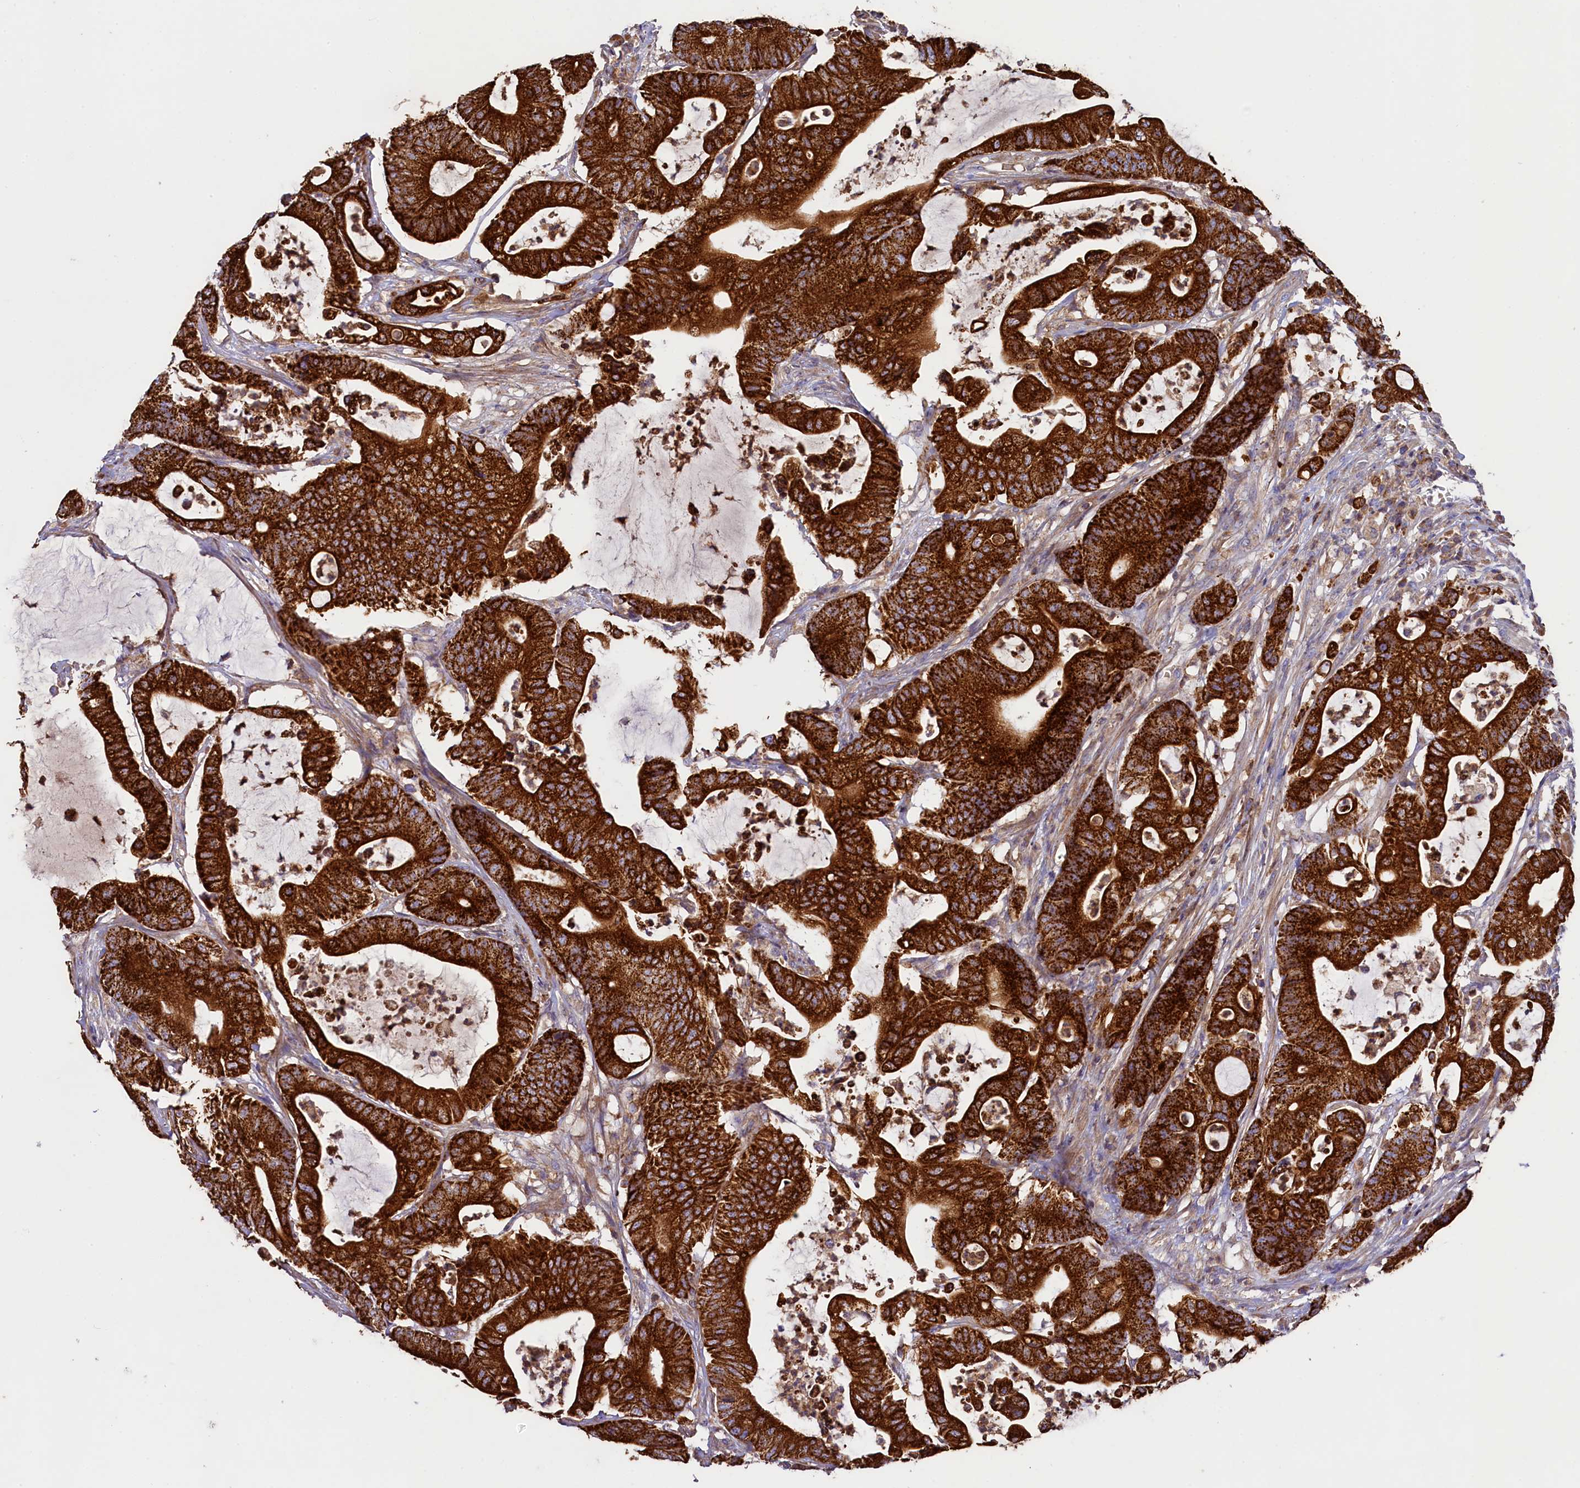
{"staining": {"intensity": "strong", "quantity": ">75%", "location": "cytoplasmic/membranous"}, "tissue": "colorectal cancer", "cell_type": "Tumor cells", "image_type": "cancer", "snomed": [{"axis": "morphology", "description": "Adenocarcinoma, NOS"}, {"axis": "topography", "description": "Colon"}], "caption": "Colorectal cancer stained with a brown dye reveals strong cytoplasmic/membranous positive expression in about >75% of tumor cells.", "gene": "CLYBL", "patient": {"sex": "female", "age": 84}}